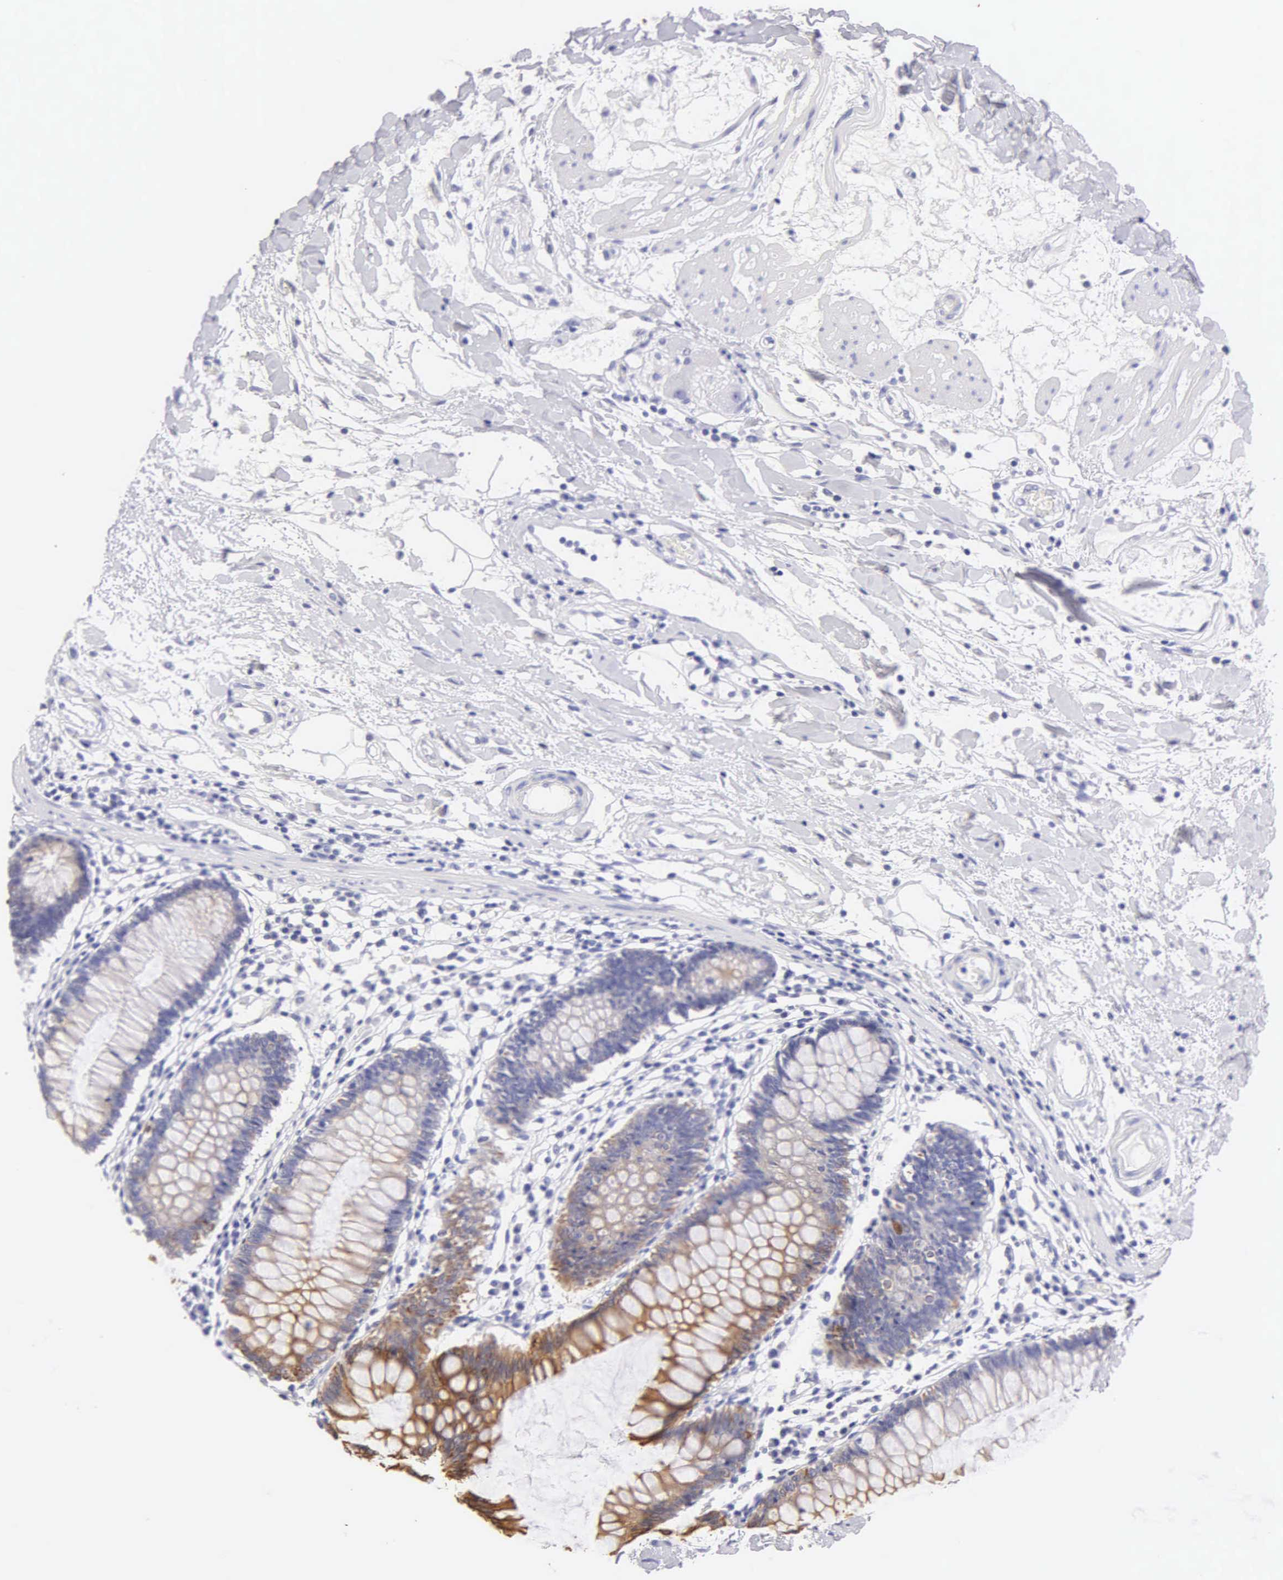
{"staining": {"intensity": "negative", "quantity": "none", "location": "none"}, "tissue": "colon", "cell_type": "Endothelial cells", "image_type": "normal", "snomed": [{"axis": "morphology", "description": "Normal tissue, NOS"}, {"axis": "topography", "description": "Colon"}], "caption": "This is a photomicrograph of immunohistochemistry staining of benign colon, which shows no positivity in endothelial cells. Nuclei are stained in blue.", "gene": "KRT17", "patient": {"sex": "female", "age": 55}}